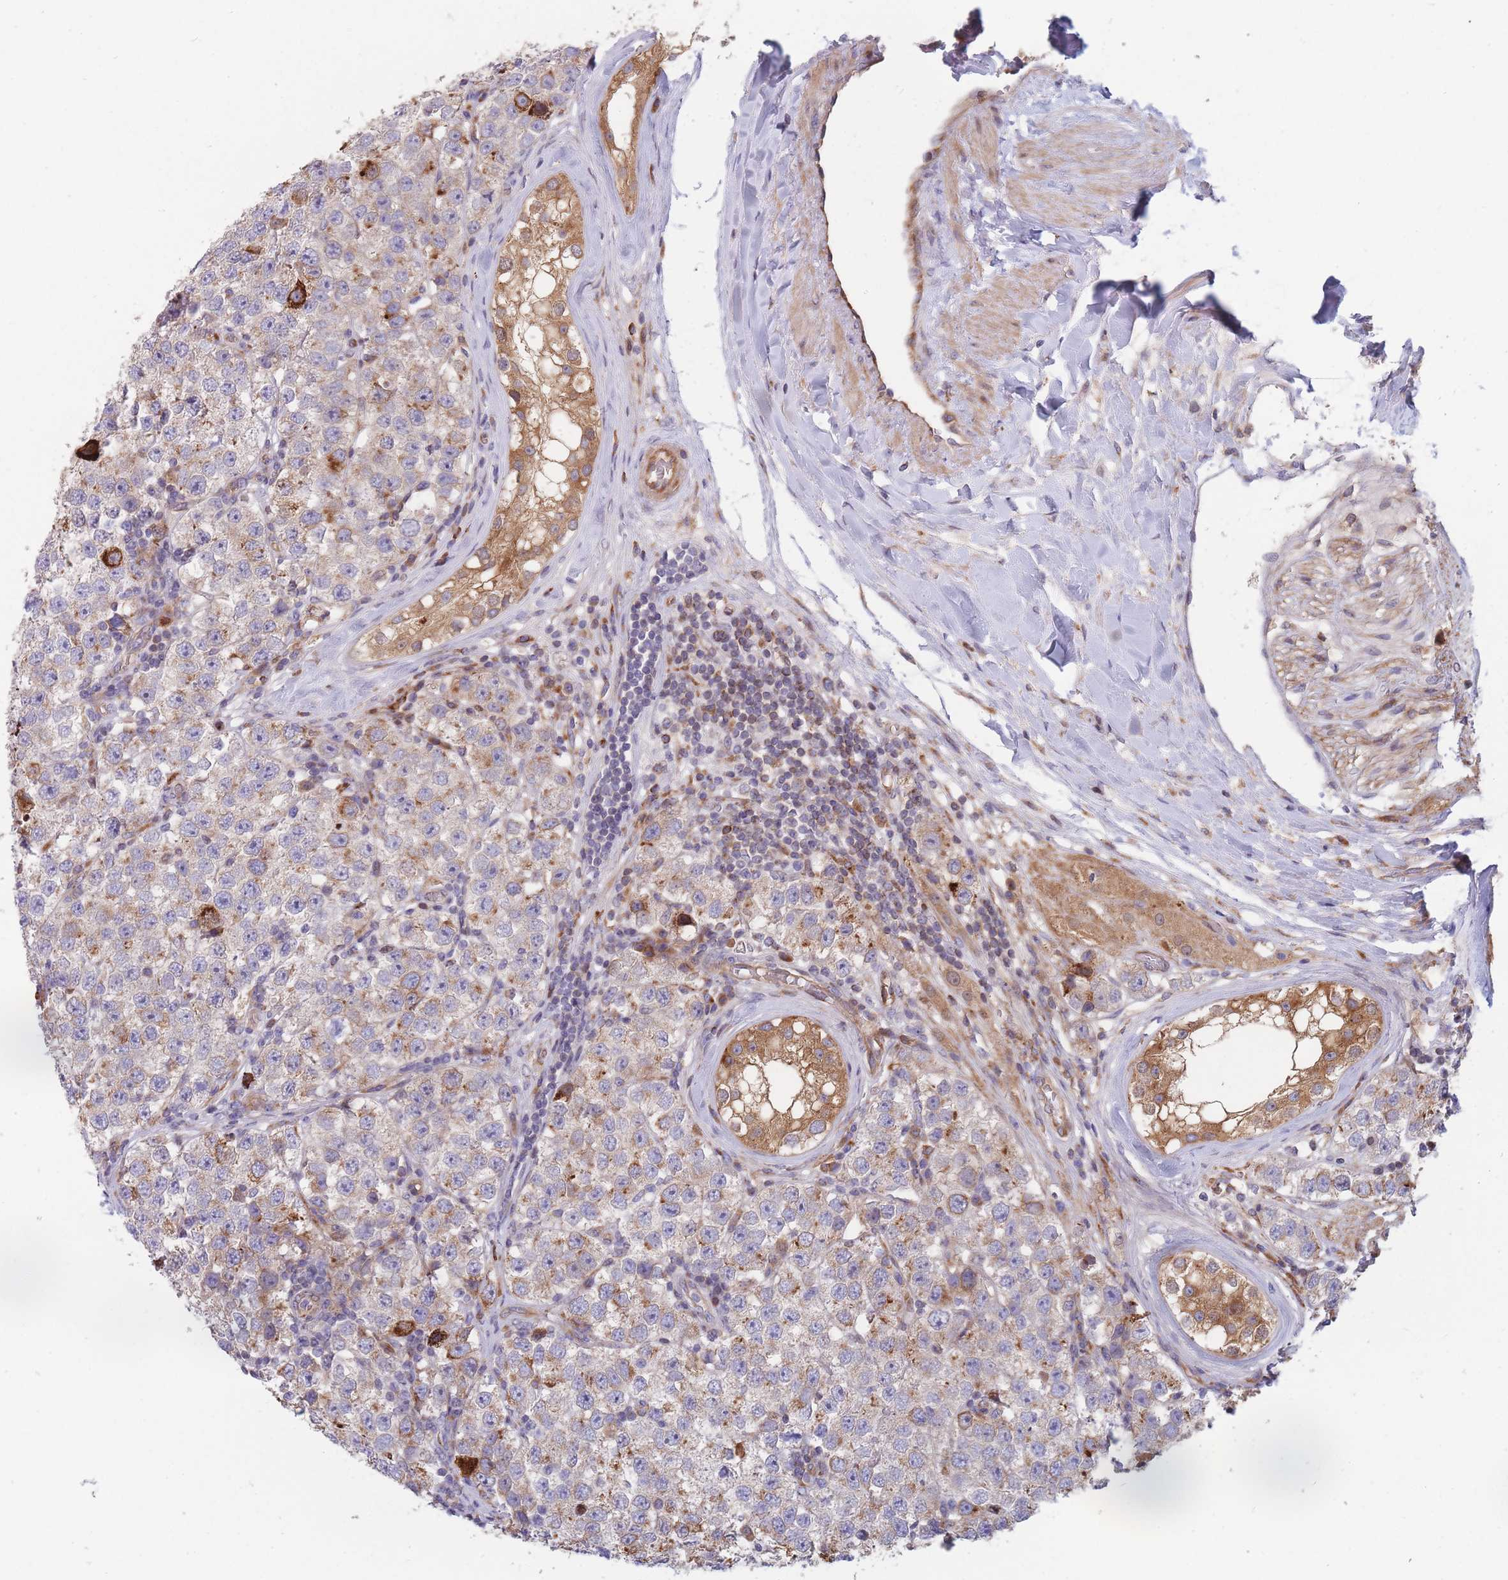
{"staining": {"intensity": "moderate", "quantity": "25%-75%", "location": "cytoplasmic/membranous"}, "tissue": "testis cancer", "cell_type": "Tumor cells", "image_type": "cancer", "snomed": [{"axis": "morphology", "description": "Seminoma, NOS"}, {"axis": "topography", "description": "Testis"}], "caption": "Seminoma (testis) stained with a protein marker shows moderate staining in tumor cells.", "gene": "TMEM131L", "patient": {"sex": "male", "age": 34}}